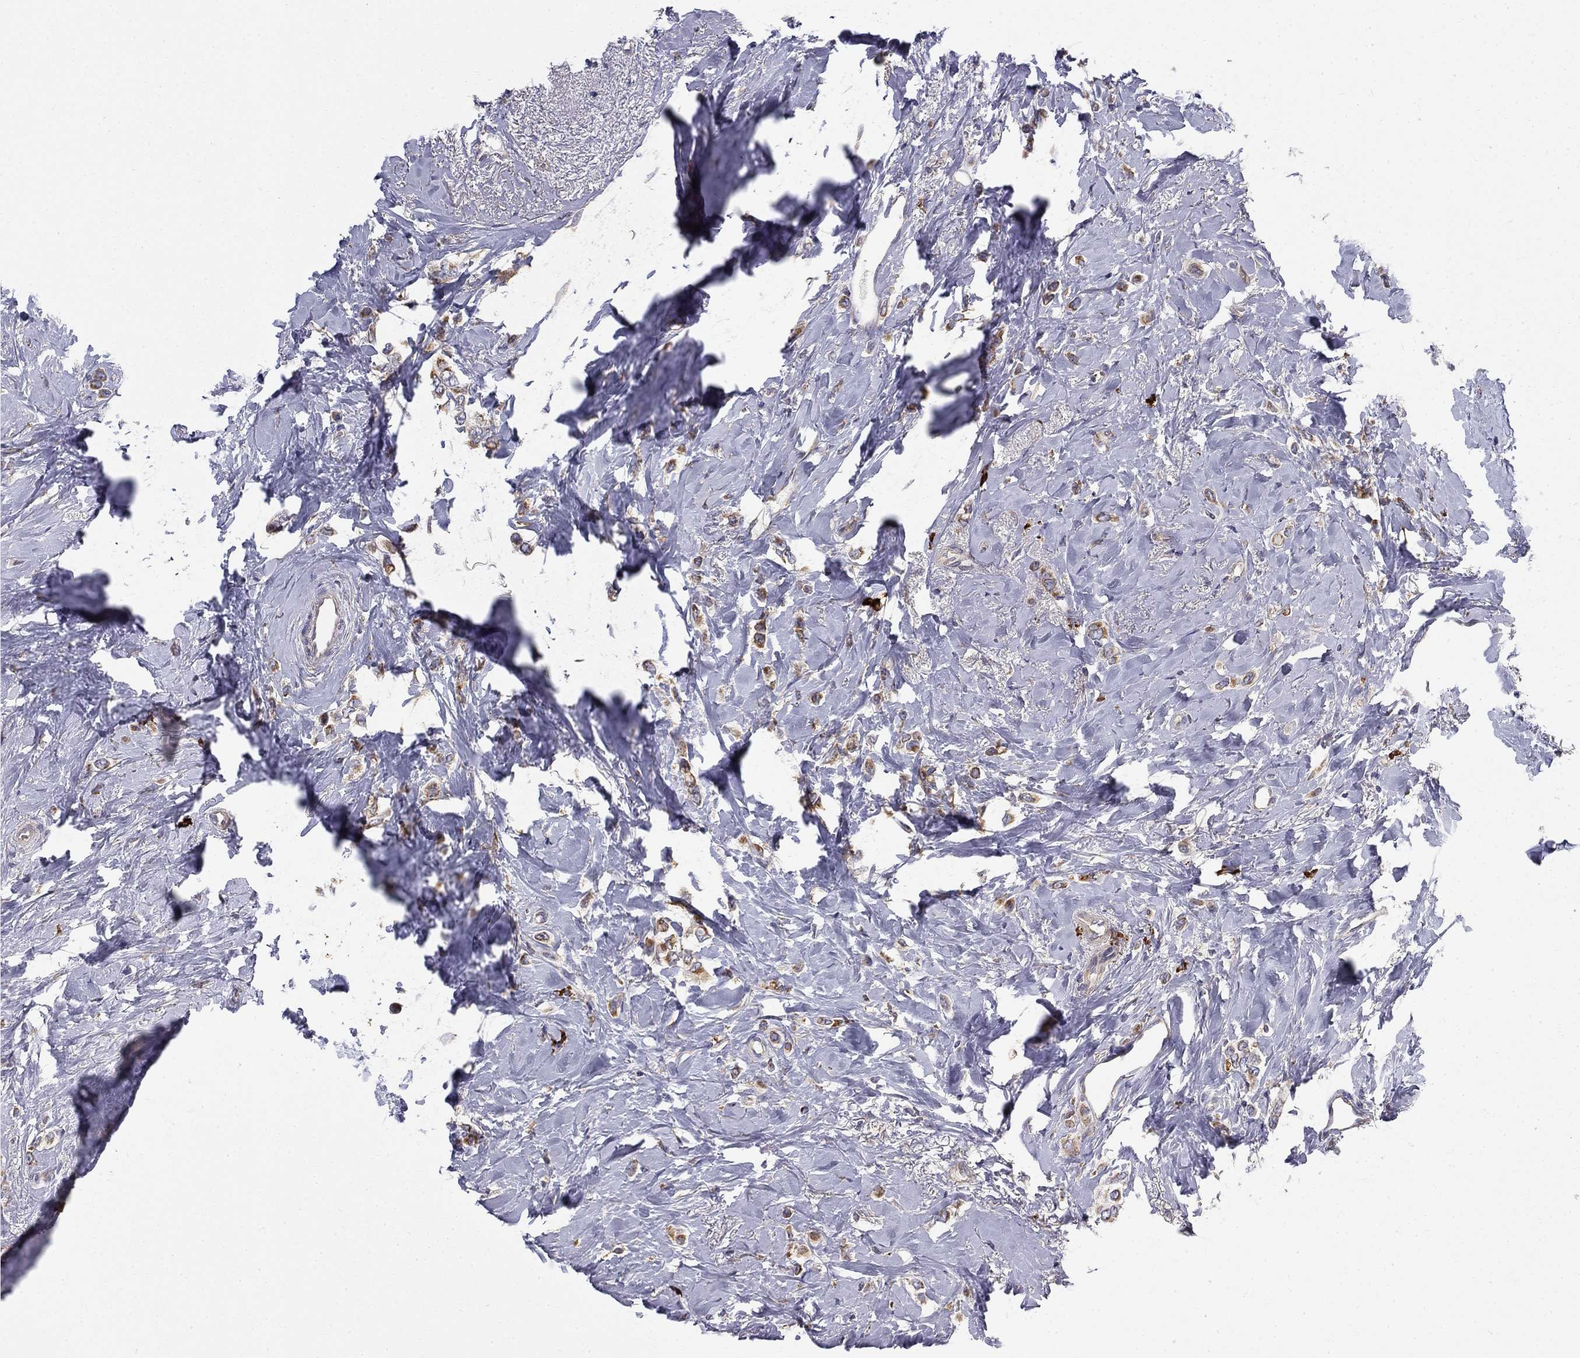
{"staining": {"intensity": "moderate", "quantity": "25%-75%", "location": "cytoplasmic/membranous"}, "tissue": "breast cancer", "cell_type": "Tumor cells", "image_type": "cancer", "snomed": [{"axis": "morphology", "description": "Lobular carcinoma"}, {"axis": "topography", "description": "Breast"}], "caption": "Brown immunohistochemical staining in human lobular carcinoma (breast) shows moderate cytoplasmic/membranous positivity in about 25%-75% of tumor cells.", "gene": "PRDX4", "patient": {"sex": "female", "age": 66}}